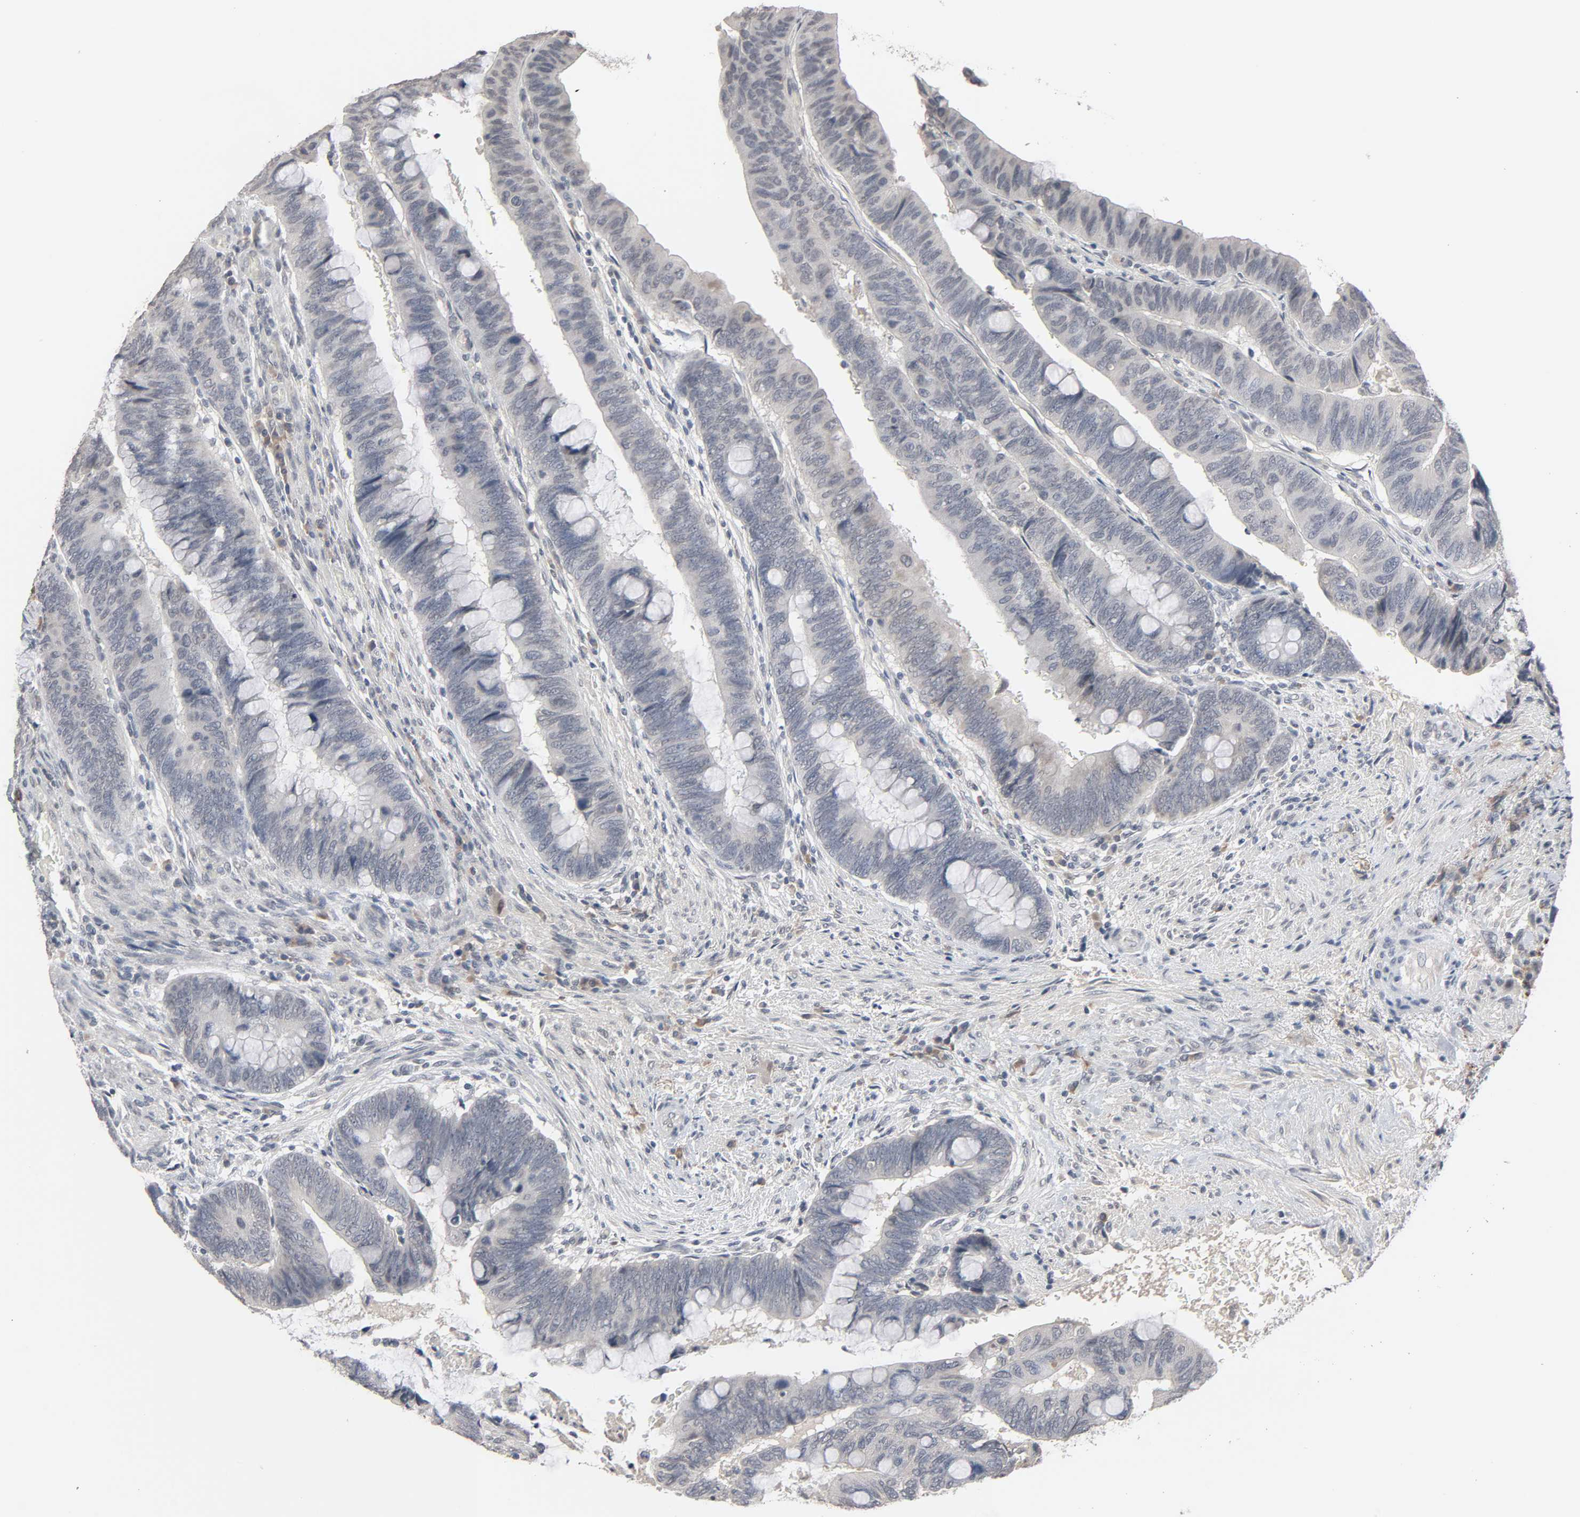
{"staining": {"intensity": "negative", "quantity": "none", "location": "none"}, "tissue": "colorectal cancer", "cell_type": "Tumor cells", "image_type": "cancer", "snomed": [{"axis": "morphology", "description": "Normal tissue, NOS"}, {"axis": "morphology", "description": "Adenocarcinoma, NOS"}, {"axis": "topography", "description": "Rectum"}], "caption": "IHC micrograph of neoplastic tissue: human colorectal cancer (adenocarcinoma) stained with DAB (3,3'-diaminobenzidine) exhibits no significant protein expression in tumor cells.", "gene": "MT3", "patient": {"sex": "male", "age": 92}}